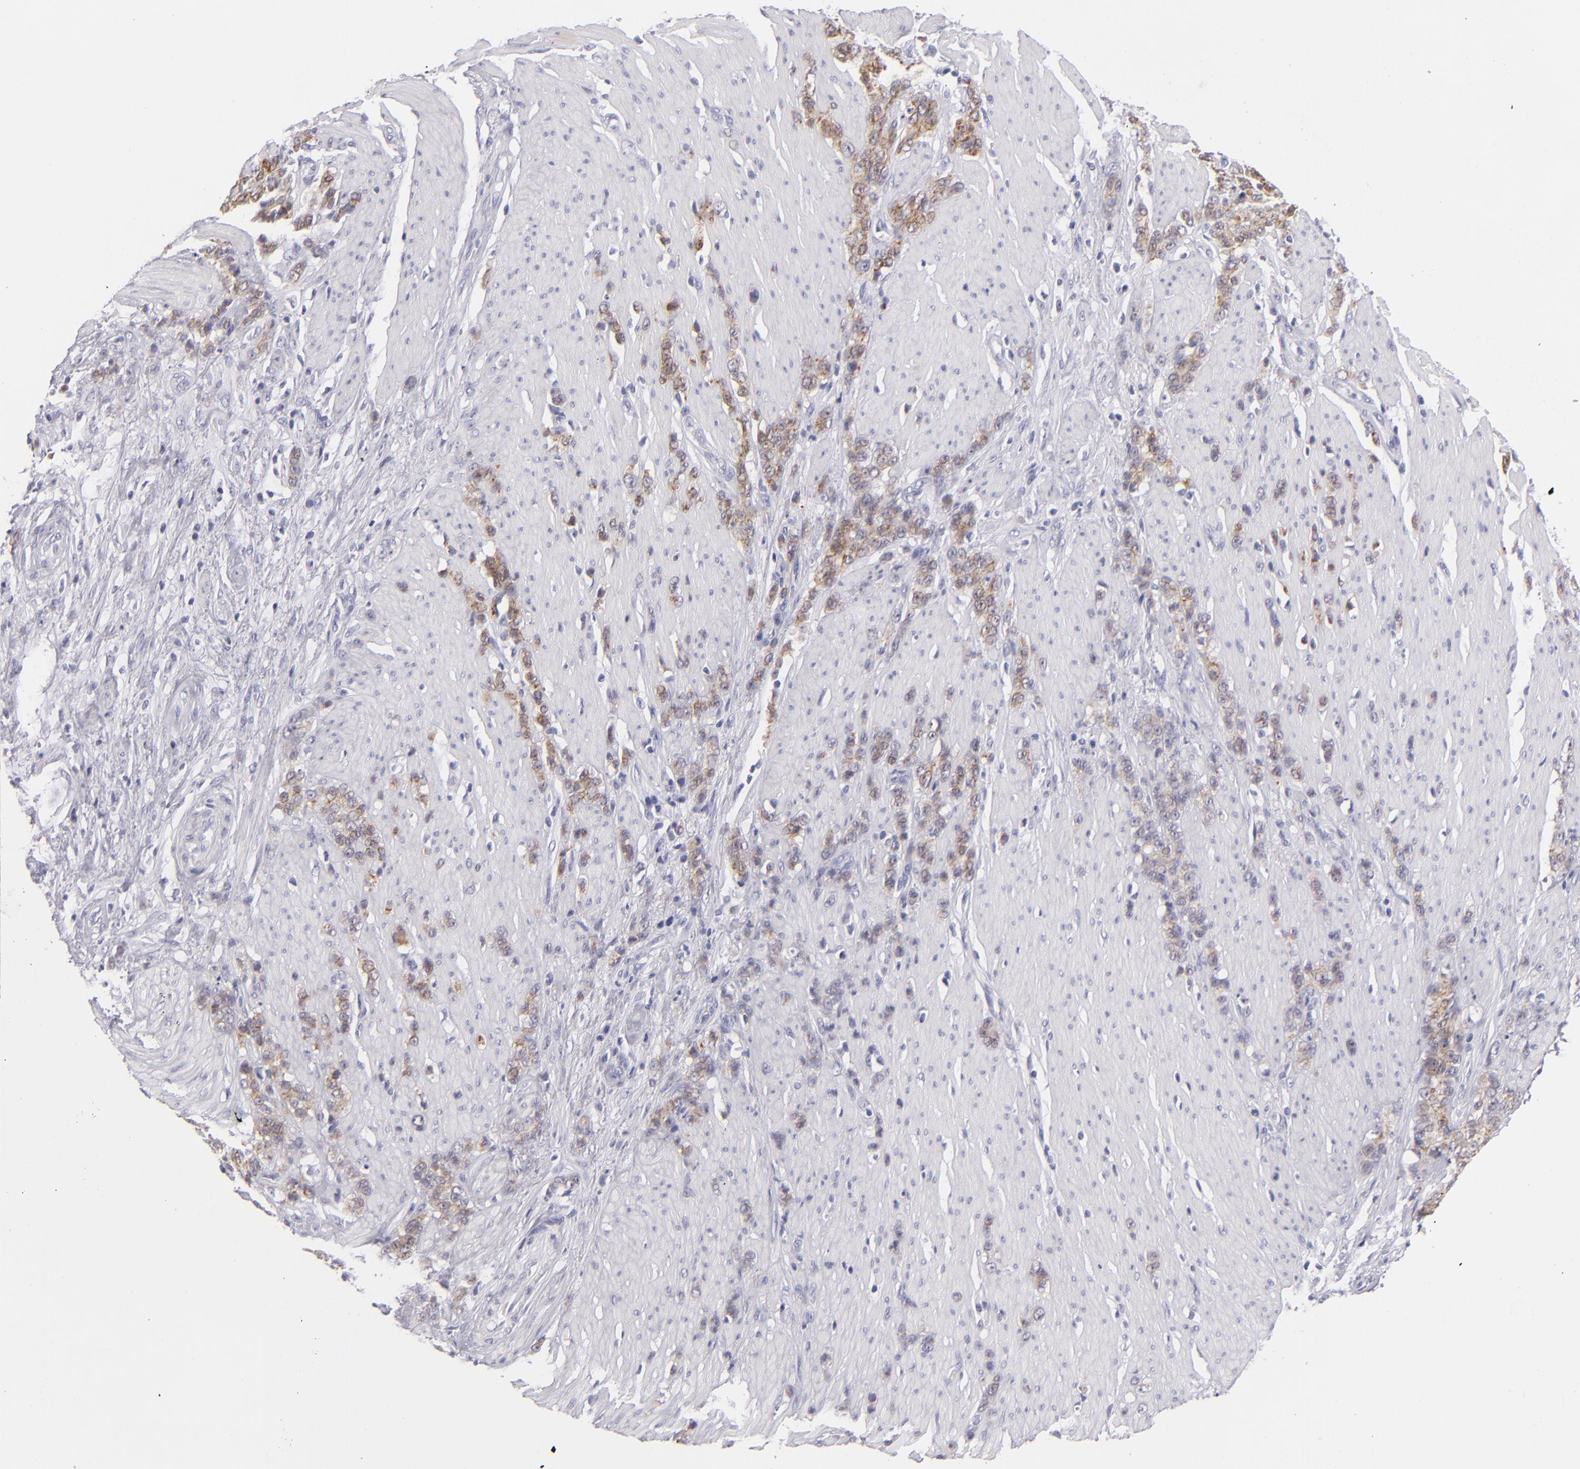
{"staining": {"intensity": "moderate", "quantity": ">75%", "location": "cytoplasmic/membranous"}, "tissue": "stomach cancer", "cell_type": "Tumor cells", "image_type": "cancer", "snomed": [{"axis": "morphology", "description": "Adenocarcinoma, NOS"}, {"axis": "topography", "description": "Stomach, lower"}], "caption": "DAB (3,3'-diaminobenzidine) immunohistochemical staining of human adenocarcinoma (stomach) reveals moderate cytoplasmic/membranous protein staining in approximately >75% of tumor cells.", "gene": "VIL1", "patient": {"sex": "male", "age": 88}}